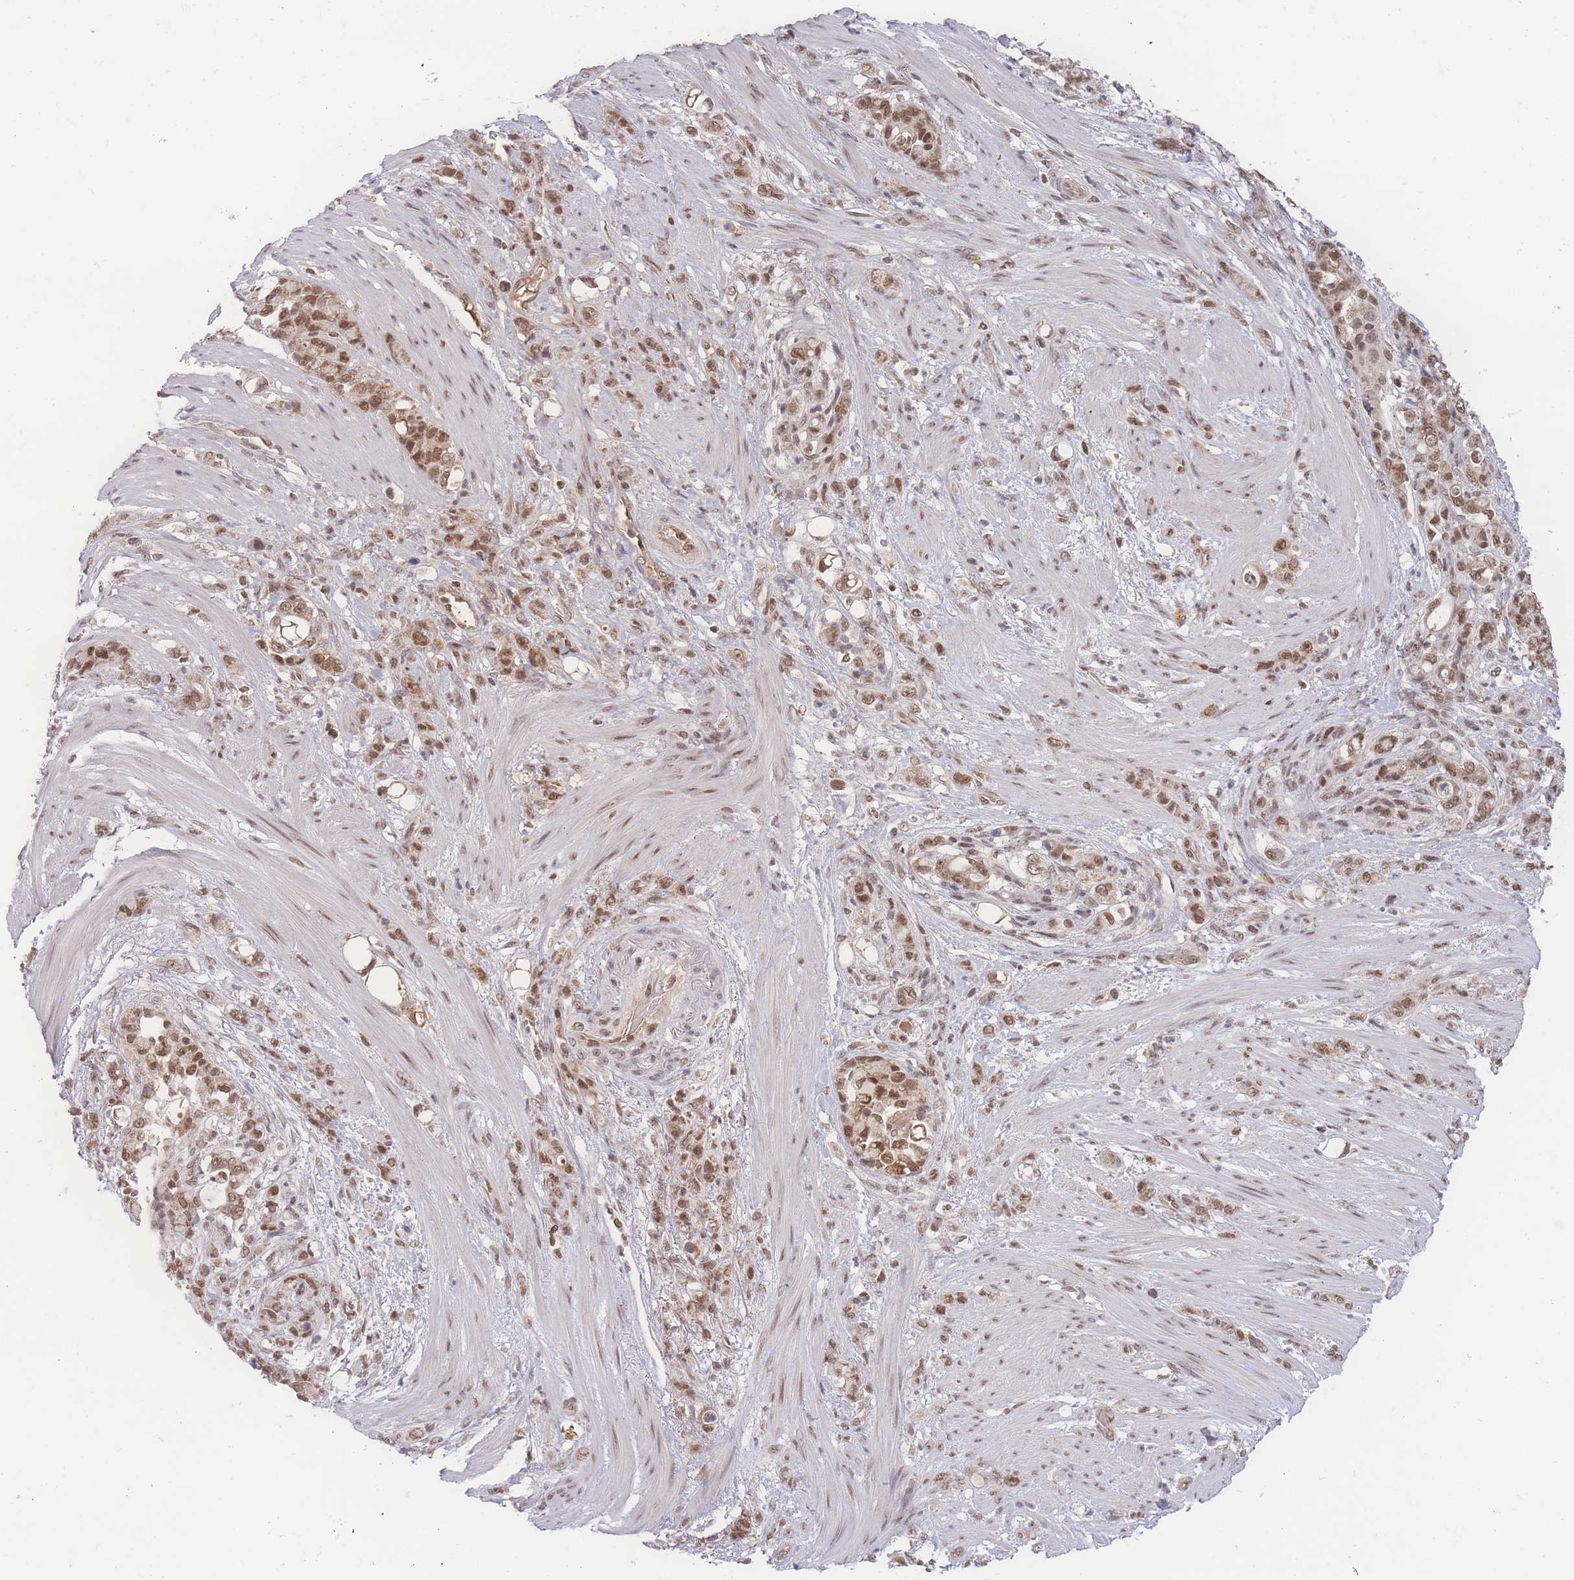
{"staining": {"intensity": "moderate", "quantity": ">75%", "location": "nuclear"}, "tissue": "stomach cancer", "cell_type": "Tumor cells", "image_type": "cancer", "snomed": [{"axis": "morphology", "description": "Normal tissue, NOS"}, {"axis": "morphology", "description": "Adenocarcinoma, NOS"}, {"axis": "topography", "description": "Stomach"}], "caption": "Immunohistochemistry (IHC) (DAB) staining of human stomach cancer (adenocarcinoma) exhibits moderate nuclear protein staining in about >75% of tumor cells.", "gene": "RAVER1", "patient": {"sex": "female", "age": 79}}